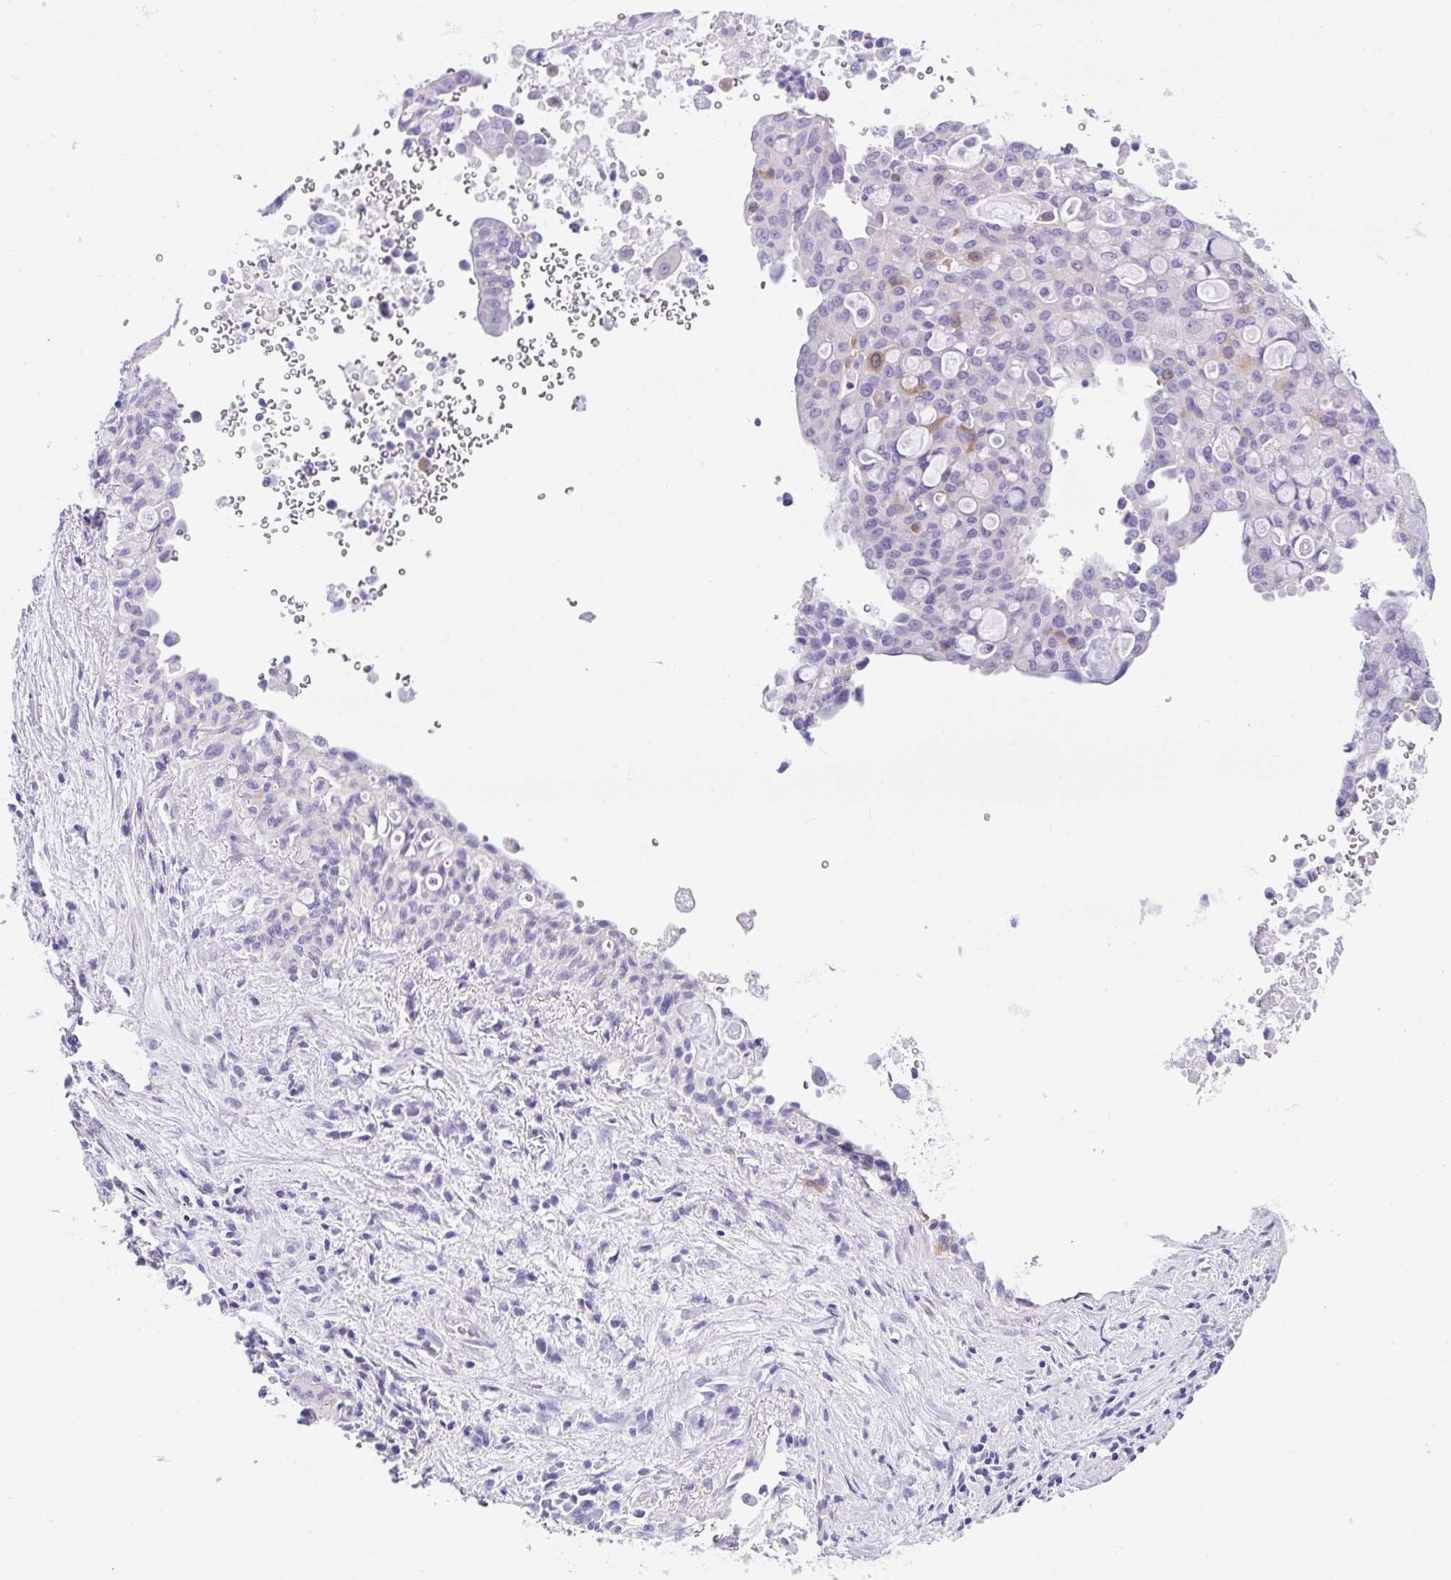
{"staining": {"intensity": "moderate", "quantity": "<25%", "location": "cytoplasmic/membranous"}, "tissue": "lung cancer", "cell_type": "Tumor cells", "image_type": "cancer", "snomed": [{"axis": "morphology", "description": "Adenocarcinoma, NOS"}, {"axis": "topography", "description": "Lung"}], "caption": "Lung adenocarcinoma stained with a protein marker reveals moderate staining in tumor cells.", "gene": "RRM2", "patient": {"sex": "female", "age": 44}}